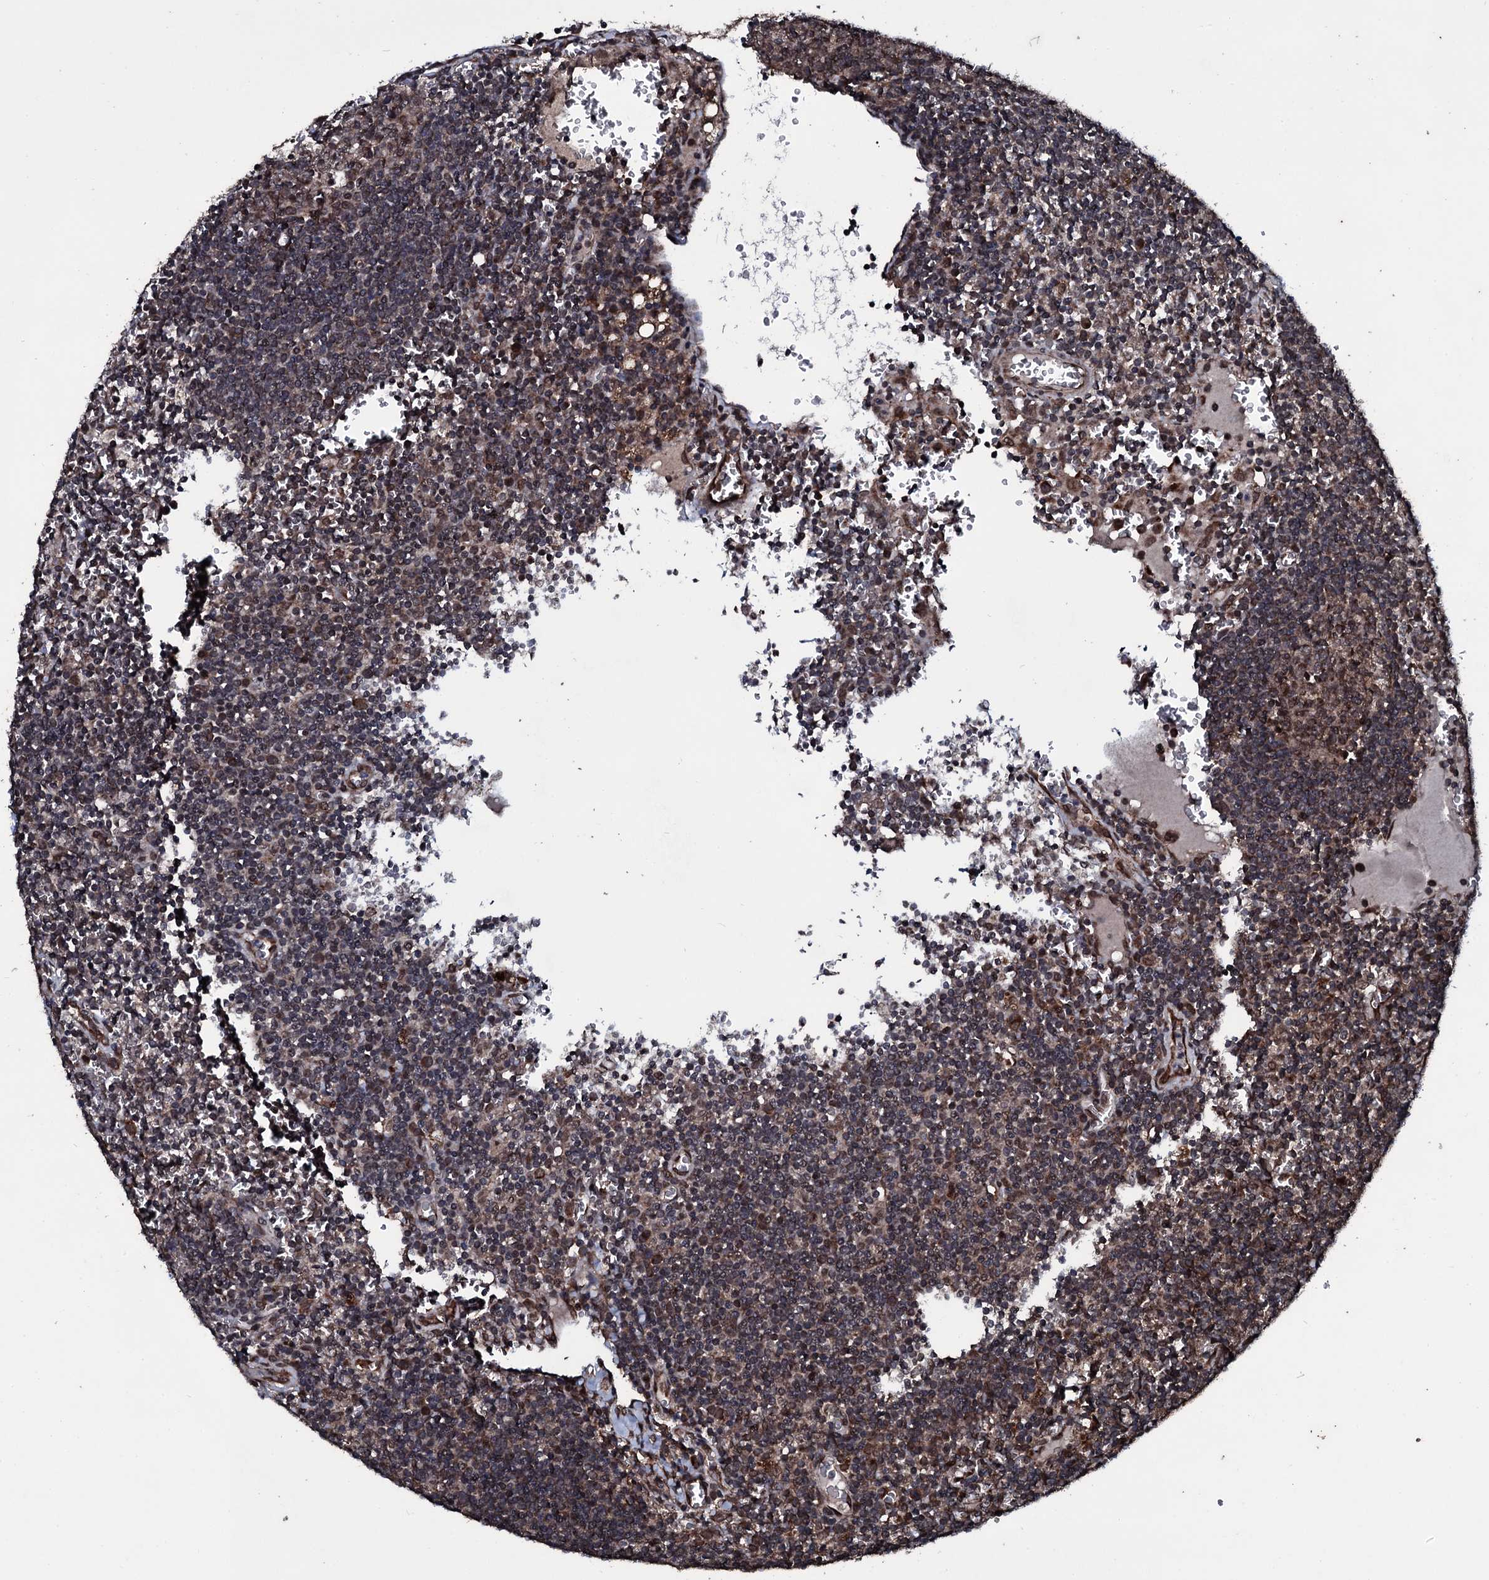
{"staining": {"intensity": "moderate", "quantity": "25%-75%", "location": "nuclear"}, "tissue": "lymph node", "cell_type": "Germinal center cells", "image_type": "normal", "snomed": [{"axis": "morphology", "description": "Normal tissue, NOS"}, {"axis": "topography", "description": "Lymph node"}], "caption": "Immunohistochemistry (IHC) image of normal lymph node: human lymph node stained using immunohistochemistry exhibits medium levels of moderate protein expression localized specifically in the nuclear of germinal center cells, appearing as a nuclear brown color.", "gene": "MRPS31", "patient": {"sex": "female", "age": 73}}